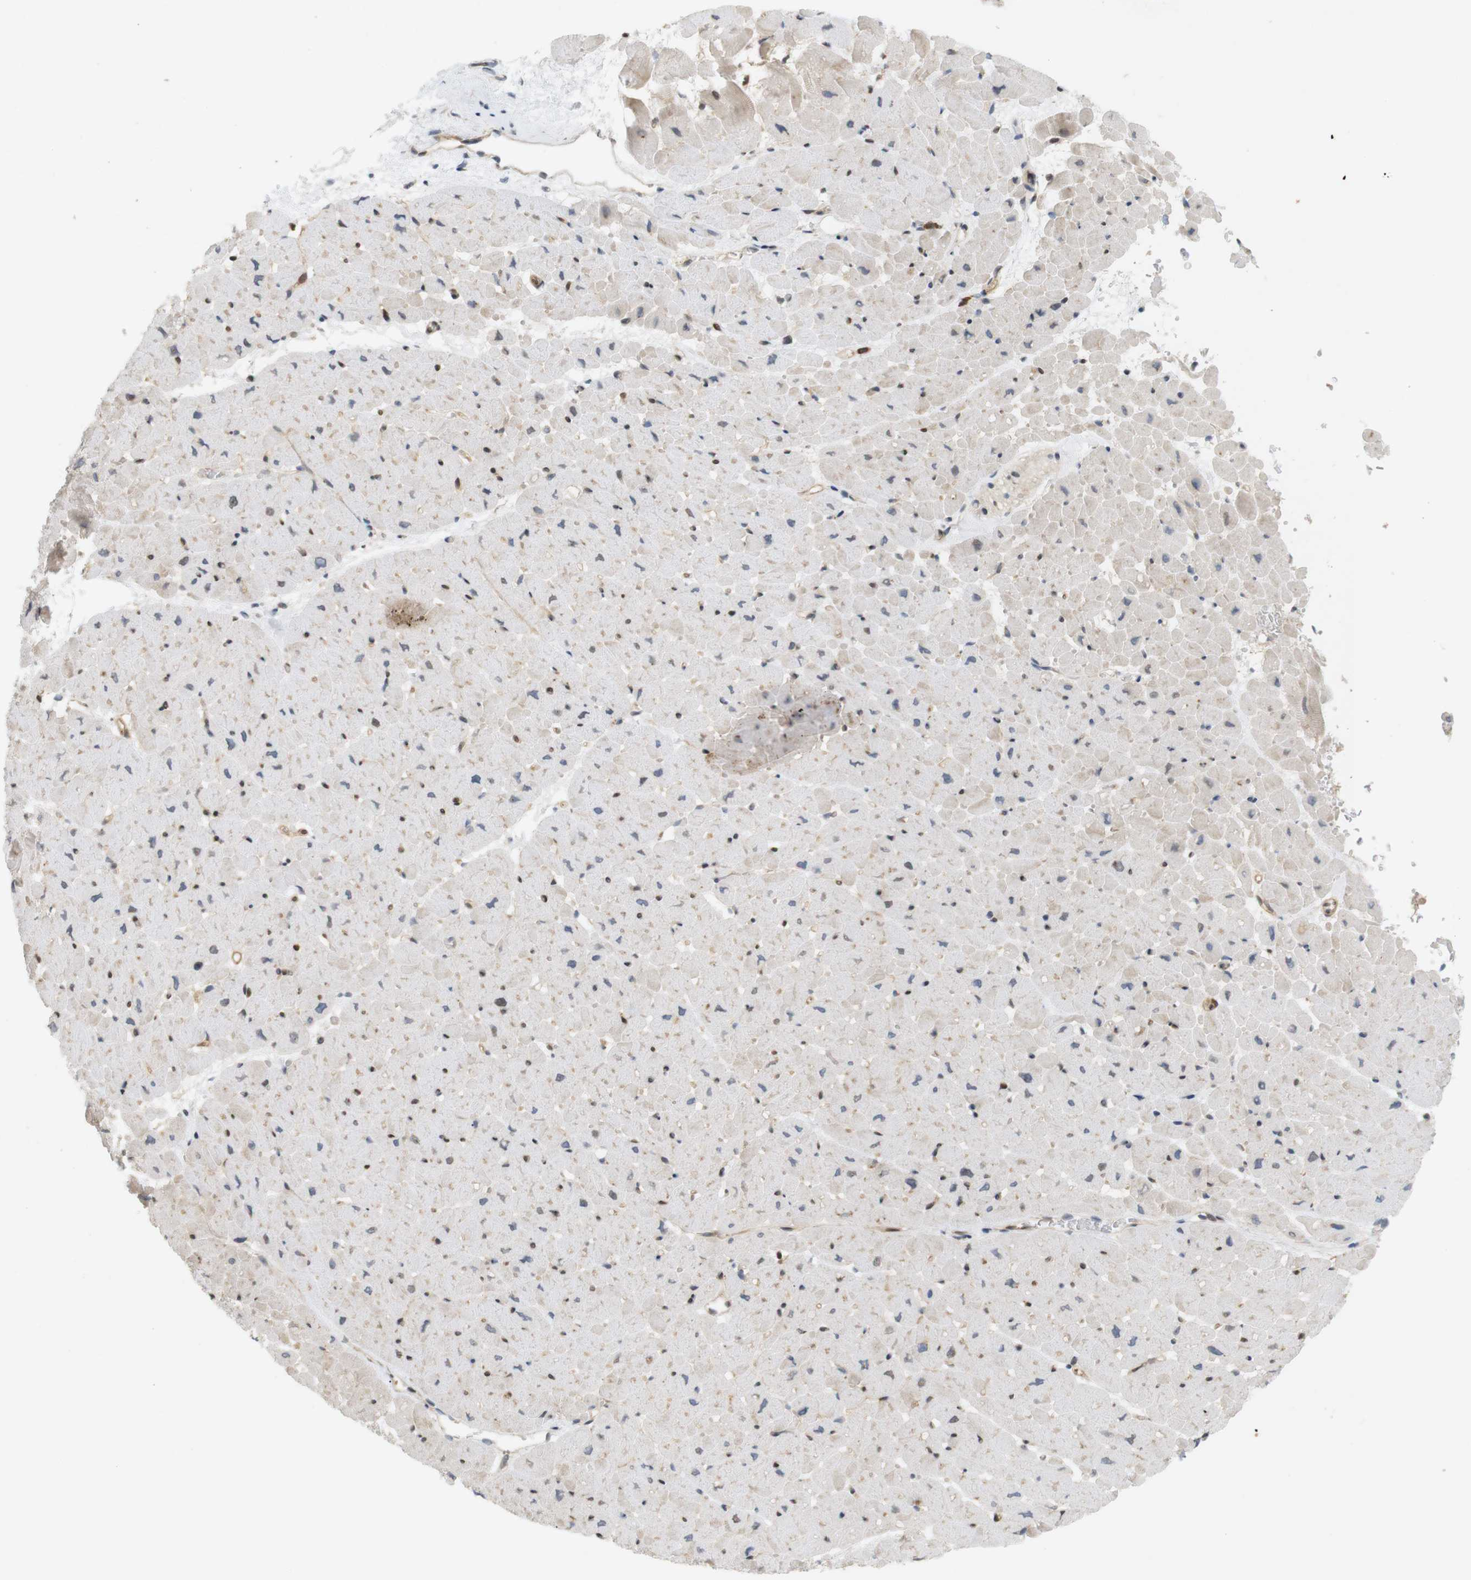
{"staining": {"intensity": "moderate", "quantity": "<25%", "location": "cytoplasmic/membranous"}, "tissue": "heart muscle", "cell_type": "Cardiomyocytes", "image_type": "normal", "snomed": [{"axis": "morphology", "description": "Normal tissue, NOS"}, {"axis": "topography", "description": "Heart"}], "caption": "Protein staining by immunohistochemistry displays moderate cytoplasmic/membranous expression in approximately <25% of cardiomyocytes in normal heart muscle.", "gene": "PPP1R14A", "patient": {"sex": "male", "age": 45}}